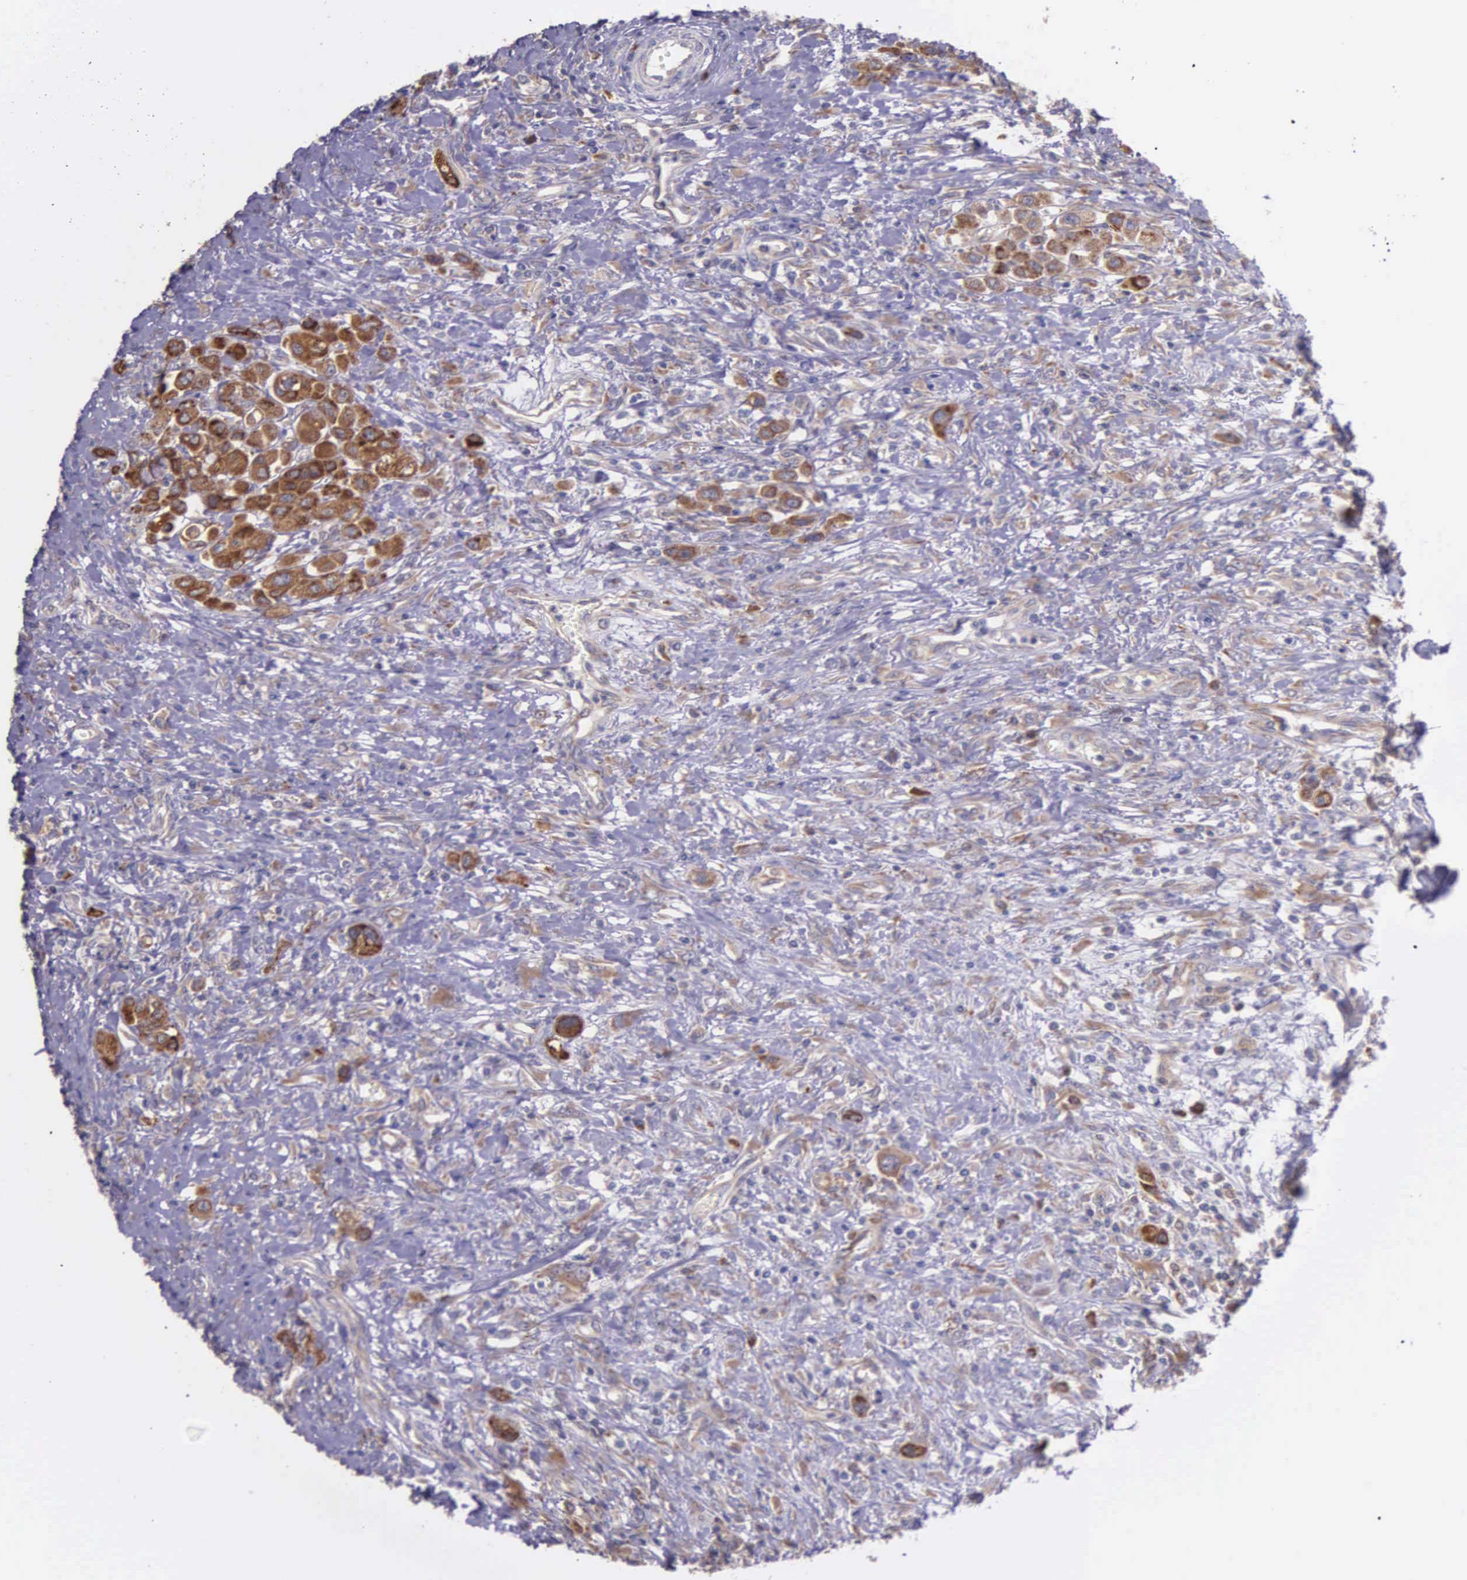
{"staining": {"intensity": "strong", "quantity": ">75%", "location": "cytoplasmic/membranous"}, "tissue": "urothelial cancer", "cell_type": "Tumor cells", "image_type": "cancer", "snomed": [{"axis": "morphology", "description": "Urothelial carcinoma, High grade"}, {"axis": "topography", "description": "Urinary bladder"}], "caption": "Protein analysis of high-grade urothelial carcinoma tissue displays strong cytoplasmic/membranous expression in approximately >75% of tumor cells. (Brightfield microscopy of DAB IHC at high magnification).", "gene": "NSDHL", "patient": {"sex": "male", "age": 50}}